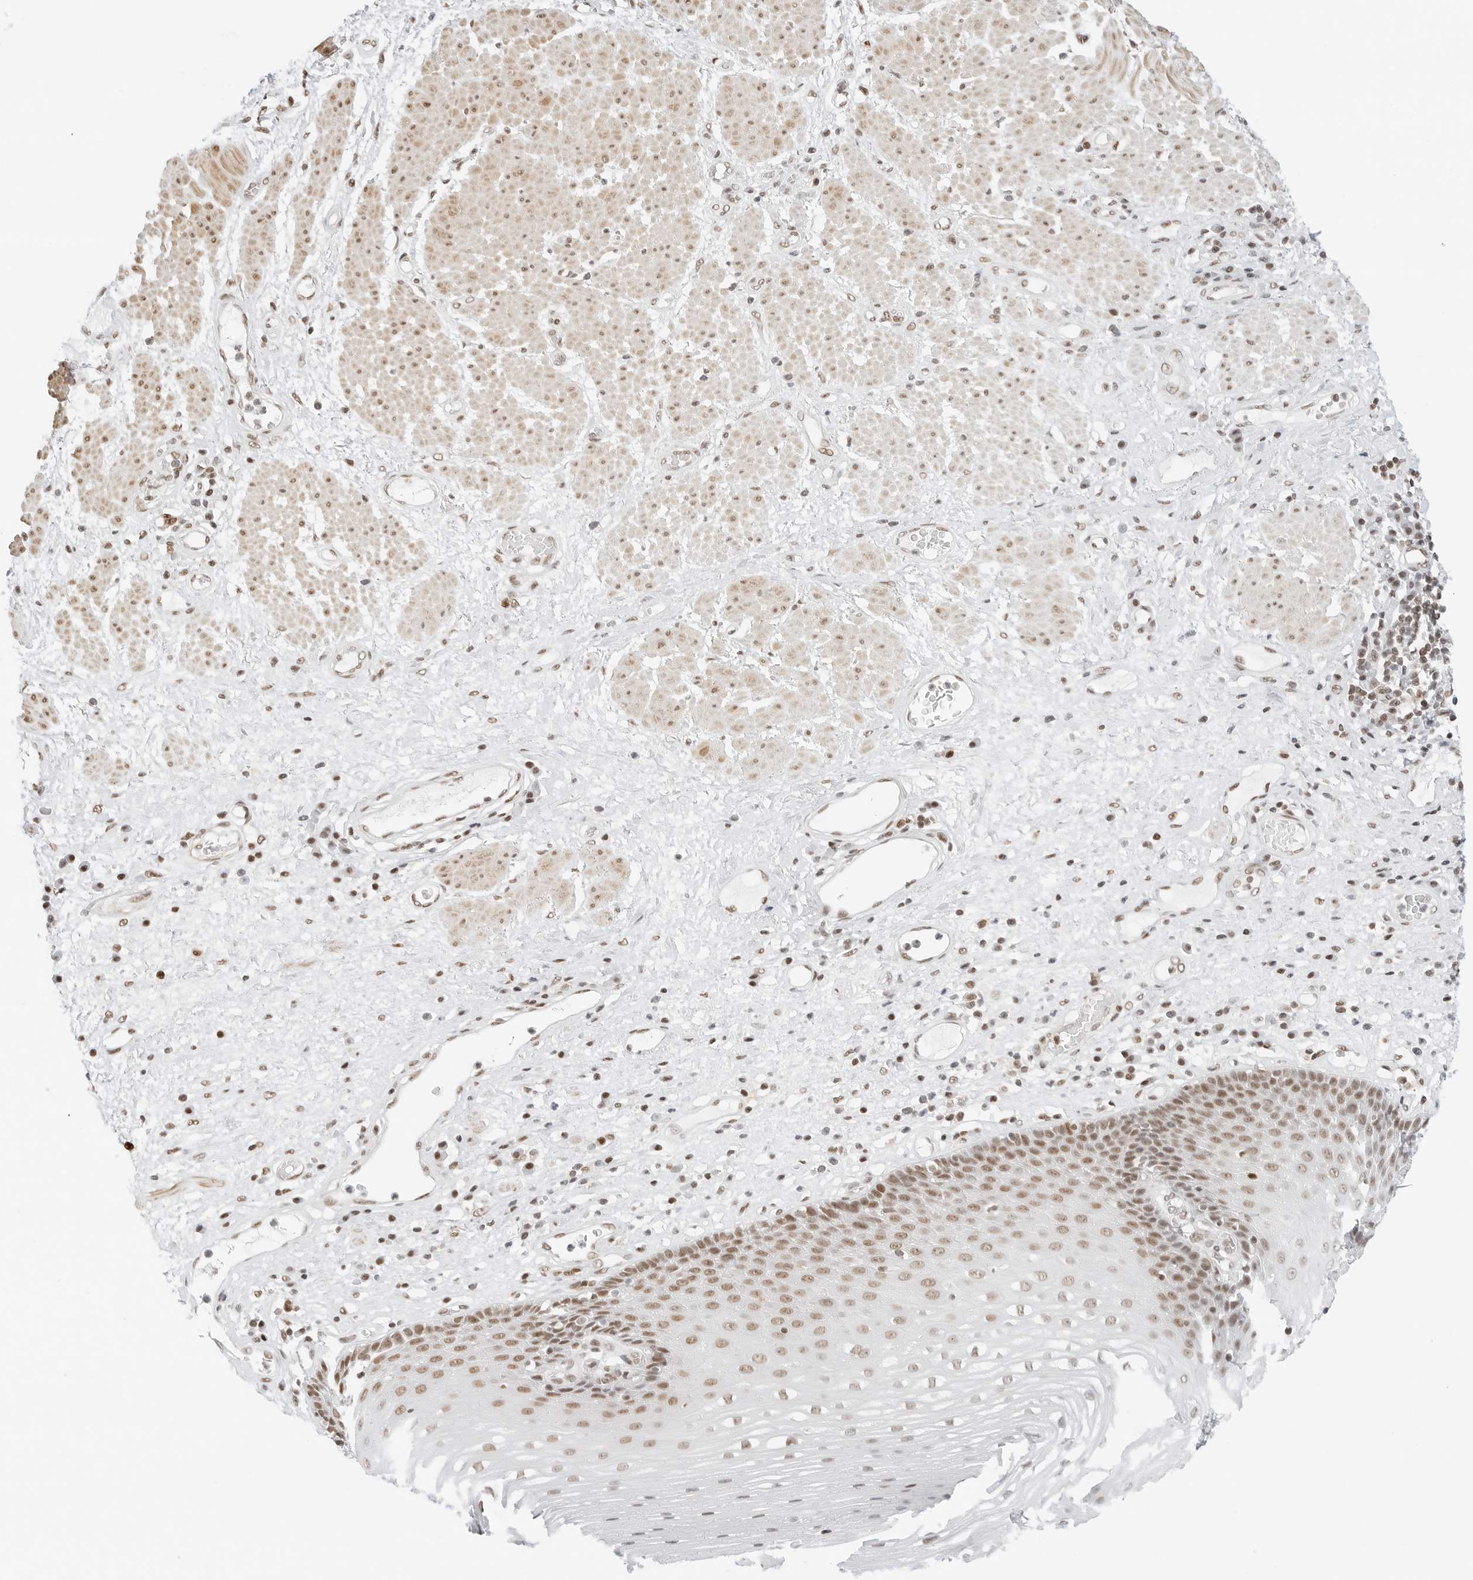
{"staining": {"intensity": "moderate", "quantity": ">75%", "location": "nuclear"}, "tissue": "esophagus", "cell_type": "Squamous epithelial cells", "image_type": "normal", "snomed": [{"axis": "morphology", "description": "Normal tissue, NOS"}, {"axis": "morphology", "description": "Adenocarcinoma, NOS"}, {"axis": "topography", "description": "Esophagus"}], "caption": "Squamous epithelial cells demonstrate medium levels of moderate nuclear positivity in approximately >75% of cells in benign human esophagus.", "gene": "CRTC2", "patient": {"sex": "male", "age": 62}}